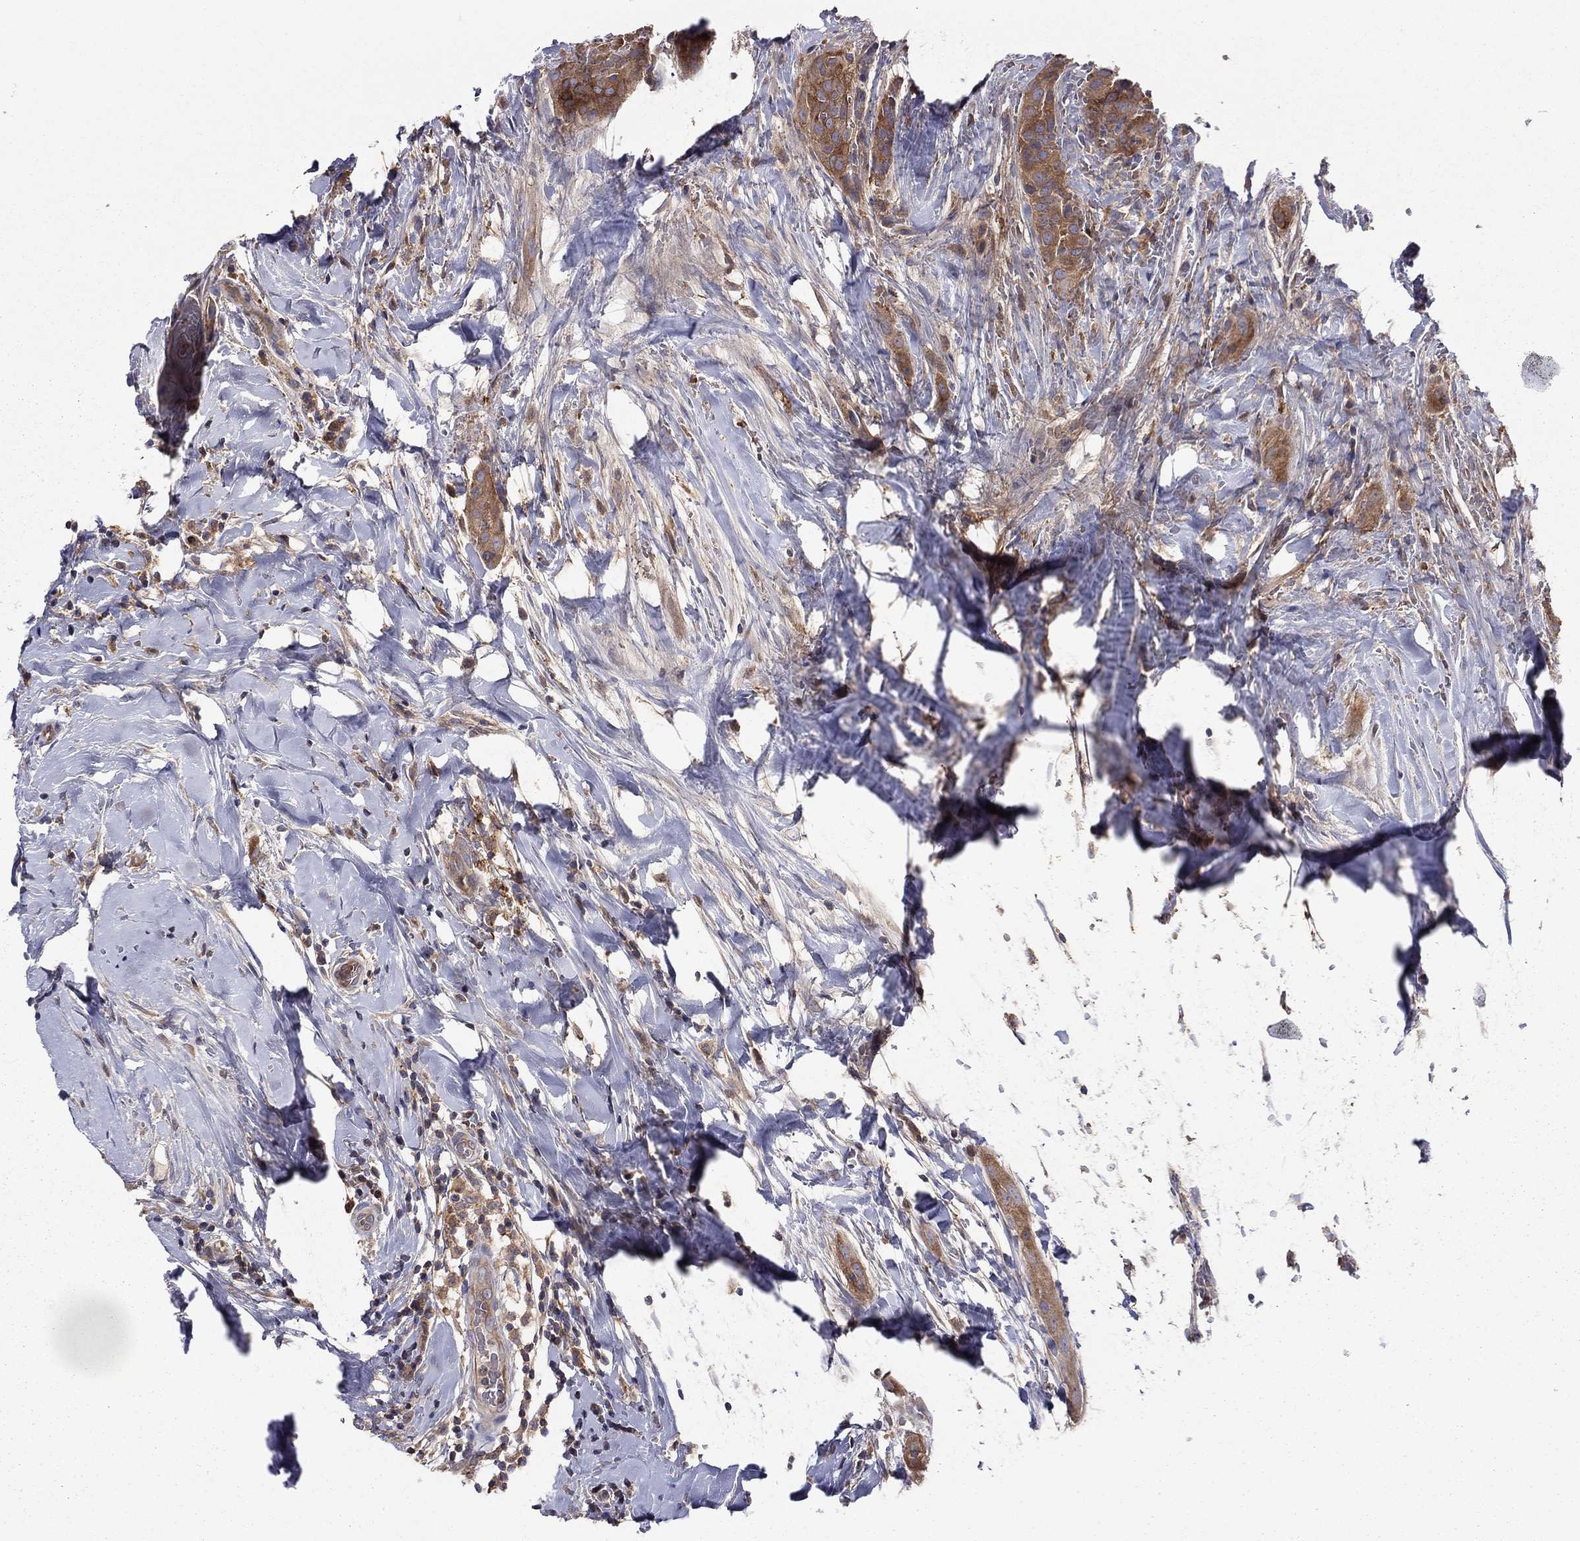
{"staining": {"intensity": "strong", "quantity": ">75%", "location": "cytoplasmic/membranous"}, "tissue": "thyroid cancer", "cell_type": "Tumor cells", "image_type": "cancer", "snomed": [{"axis": "morphology", "description": "Papillary adenocarcinoma, NOS"}, {"axis": "topography", "description": "Thyroid gland"}], "caption": "IHC of human thyroid papillary adenocarcinoma exhibits high levels of strong cytoplasmic/membranous staining in about >75% of tumor cells. Nuclei are stained in blue.", "gene": "RNF123", "patient": {"sex": "male", "age": 61}}